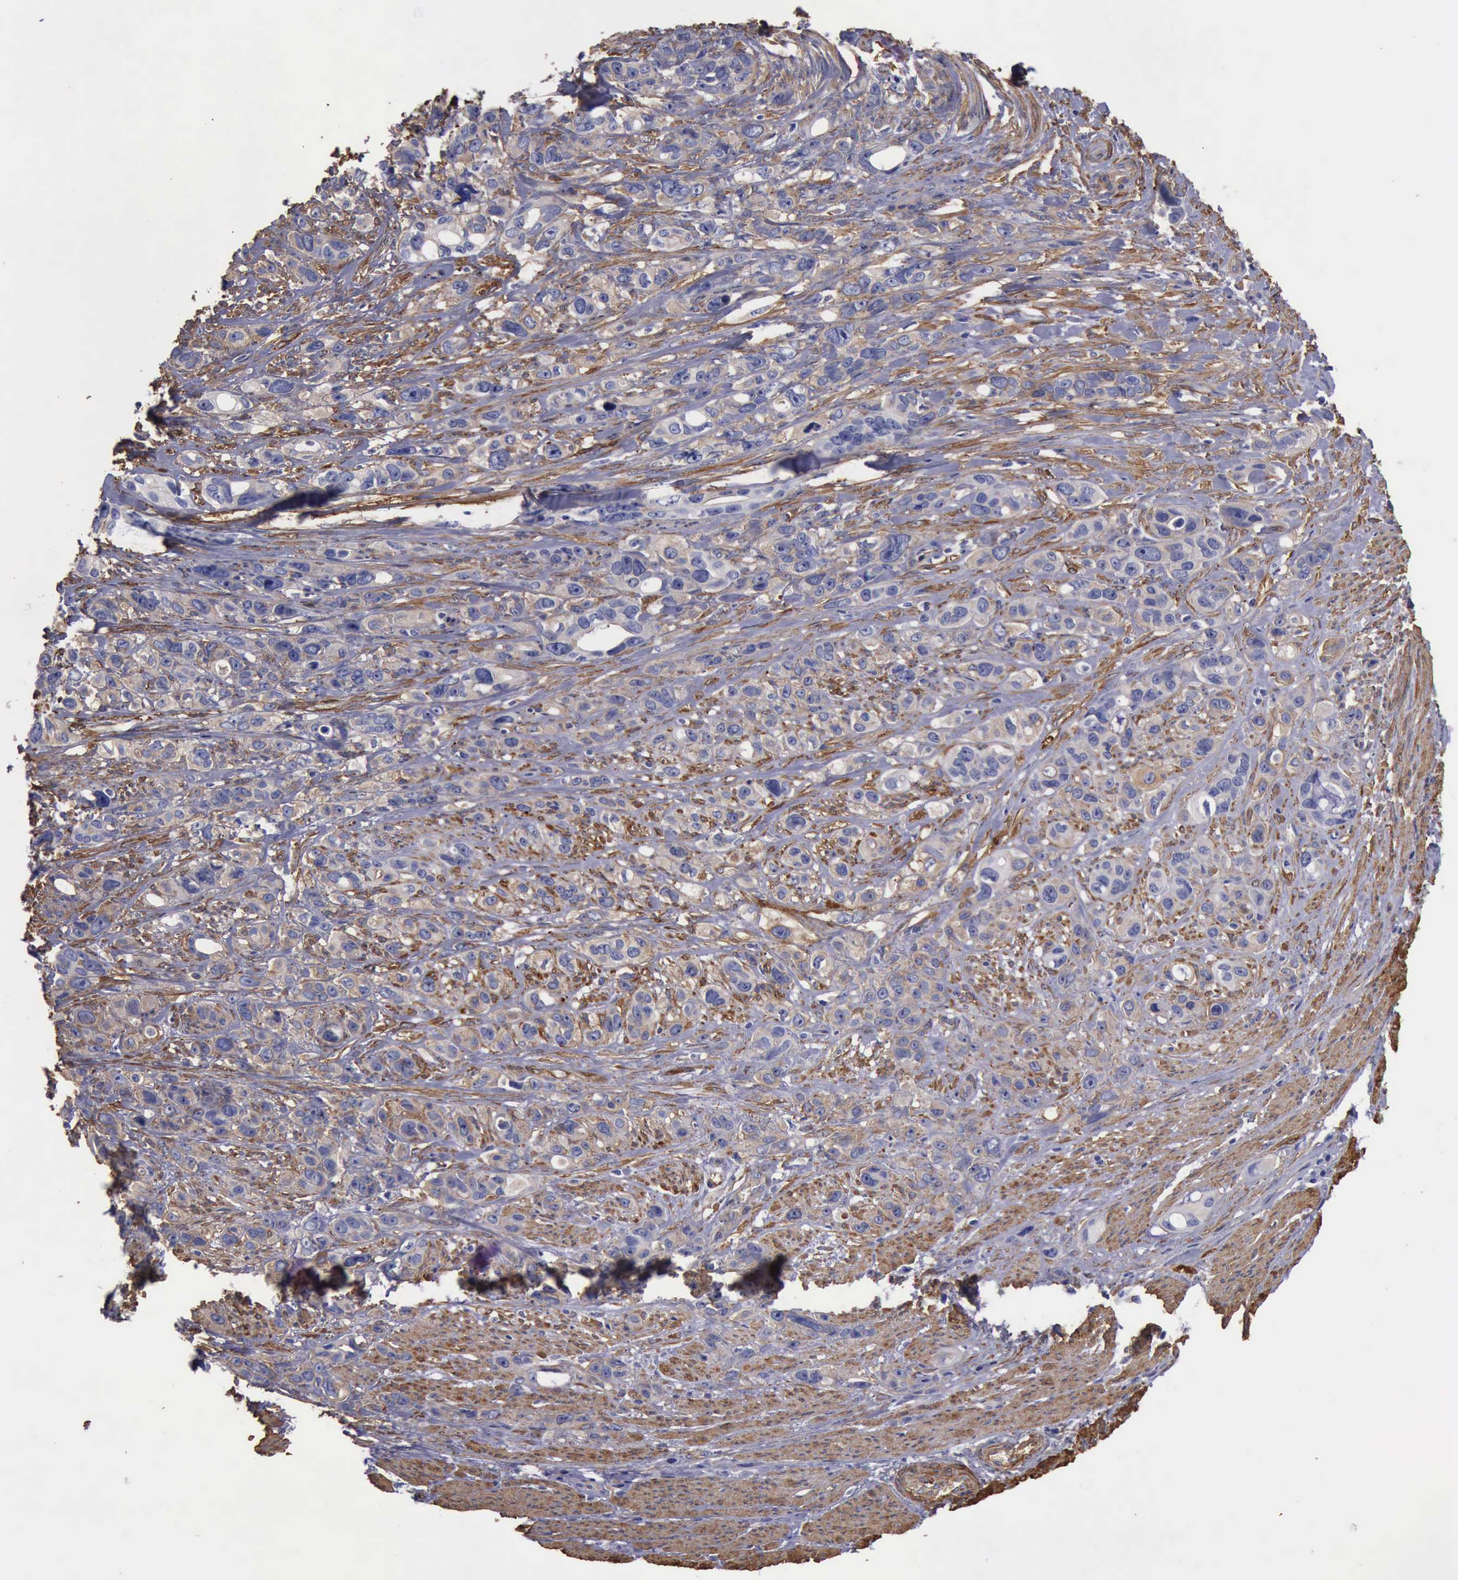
{"staining": {"intensity": "moderate", "quantity": "25%-75%", "location": "cytoplasmic/membranous"}, "tissue": "stomach cancer", "cell_type": "Tumor cells", "image_type": "cancer", "snomed": [{"axis": "morphology", "description": "Adenocarcinoma, NOS"}, {"axis": "topography", "description": "Stomach, upper"}], "caption": "Stomach adenocarcinoma was stained to show a protein in brown. There is medium levels of moderate cytoplasmic/membranous expression in approximately 25%-75% of tumor cells. Immunohistochemistry stains the protein of interest in brown and the nuclei are stained blue.", "gene": "FLNA", "patient": {"sex": "male", "age": 47}}